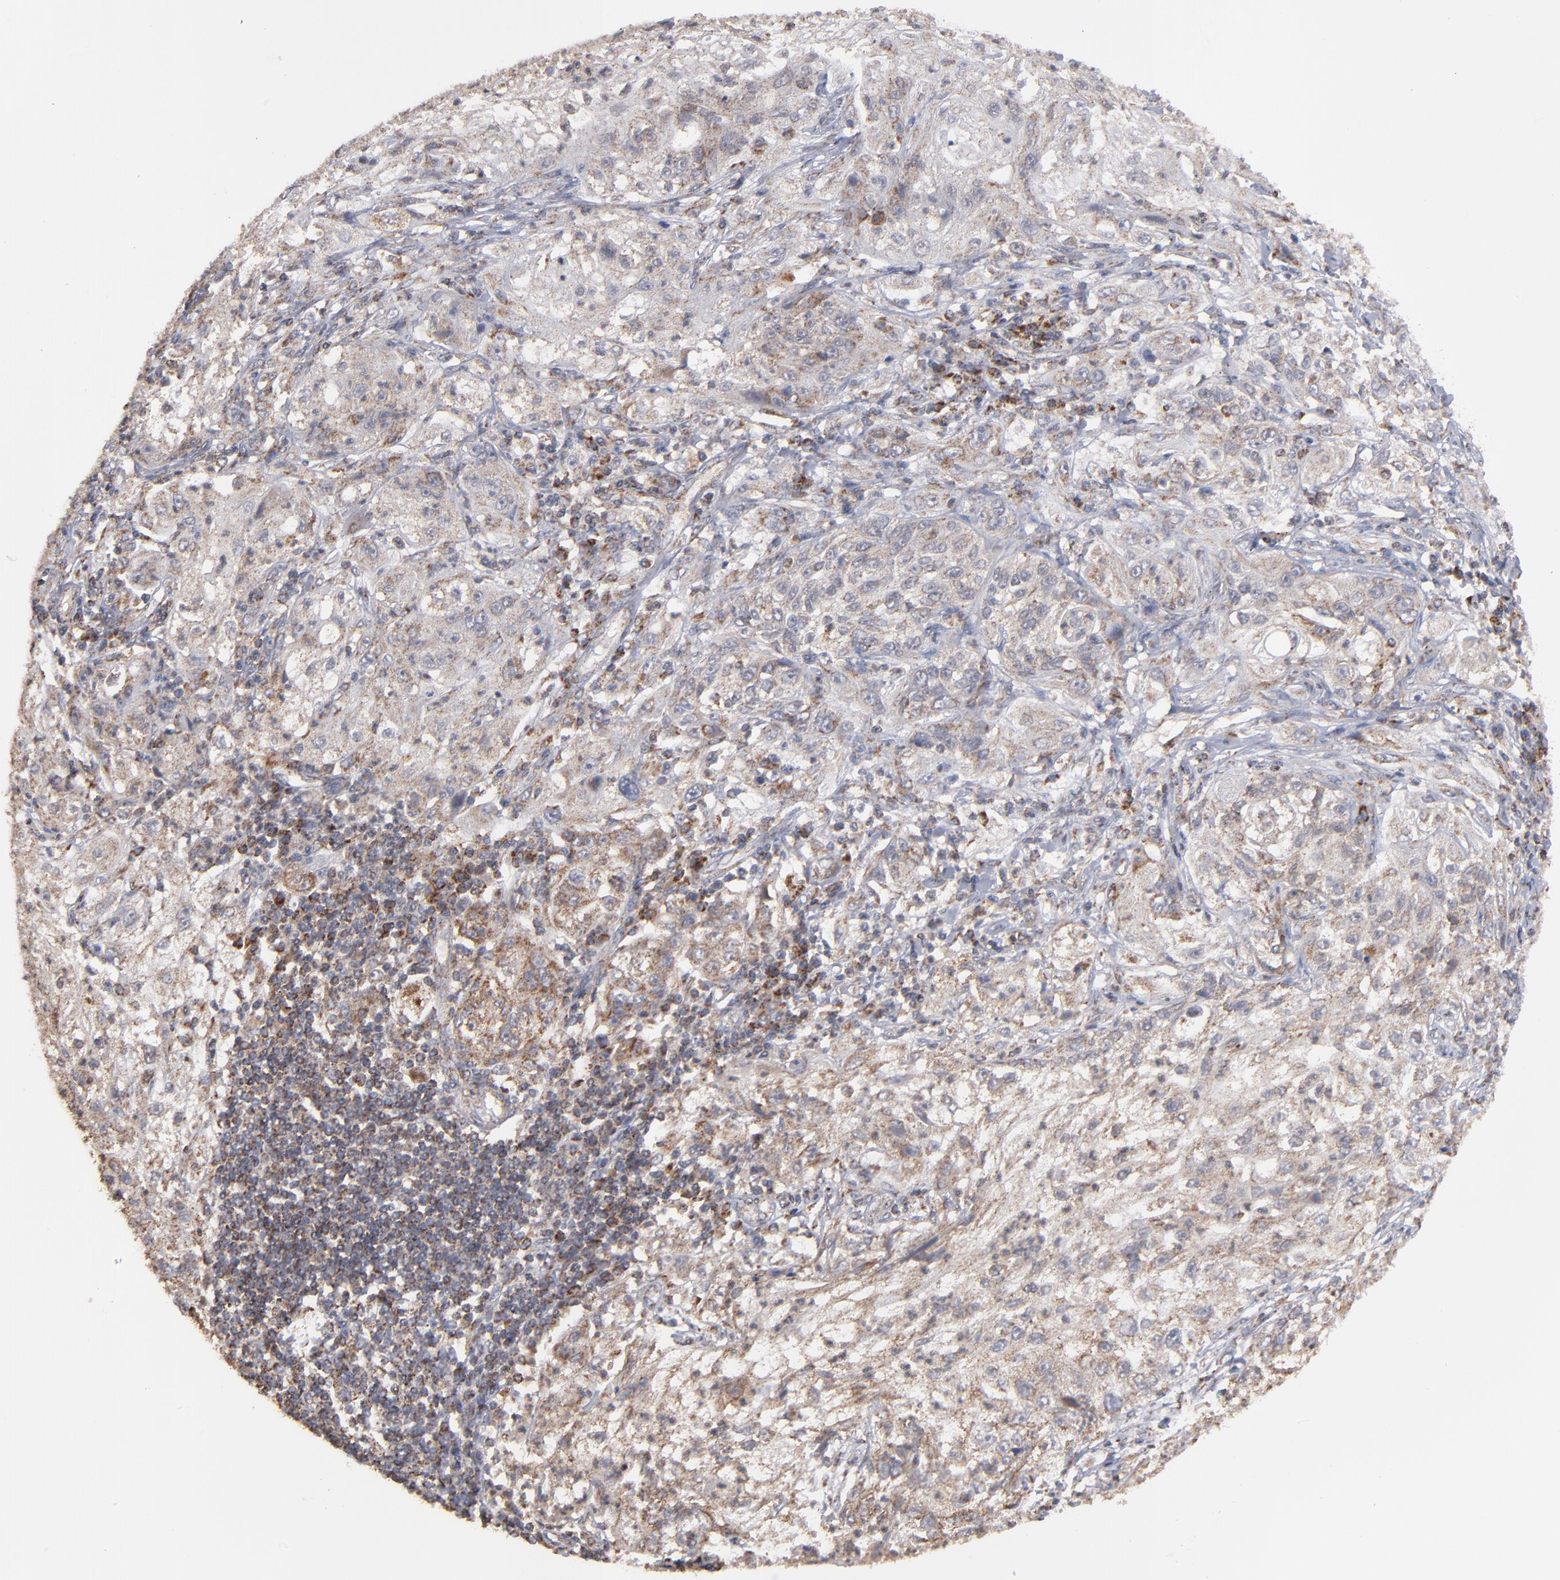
{"staining": {"intensity": "weak", "quantity": ">75%", "location": "cytoplasmic/membranous"}, "tissue": "lung cancer", "cell_type": "Tumor cells", "image_type": "cancer", "snomed": [{"axis": "morphology", "description": "Inflammation, NOS"}, {"axis": "morphology", "description": "Squamous cell carcinoma, NOS"}, {"axis": "topography", "description": "Lymph node"}, {"axis": "topography", "description": "Soft tissue"}, {"axis": "topography", "description": "Lung"}], "caption": "Immunohistochemistry (IHC) (DAB) staining of human lung squamous cell carcinoma shows weak cytoplasmic/membranous protein positivity in approximately >75% of tumor cells.", "gene": "MIPOL1", "patient": {"sex": "male", "age": 66}}